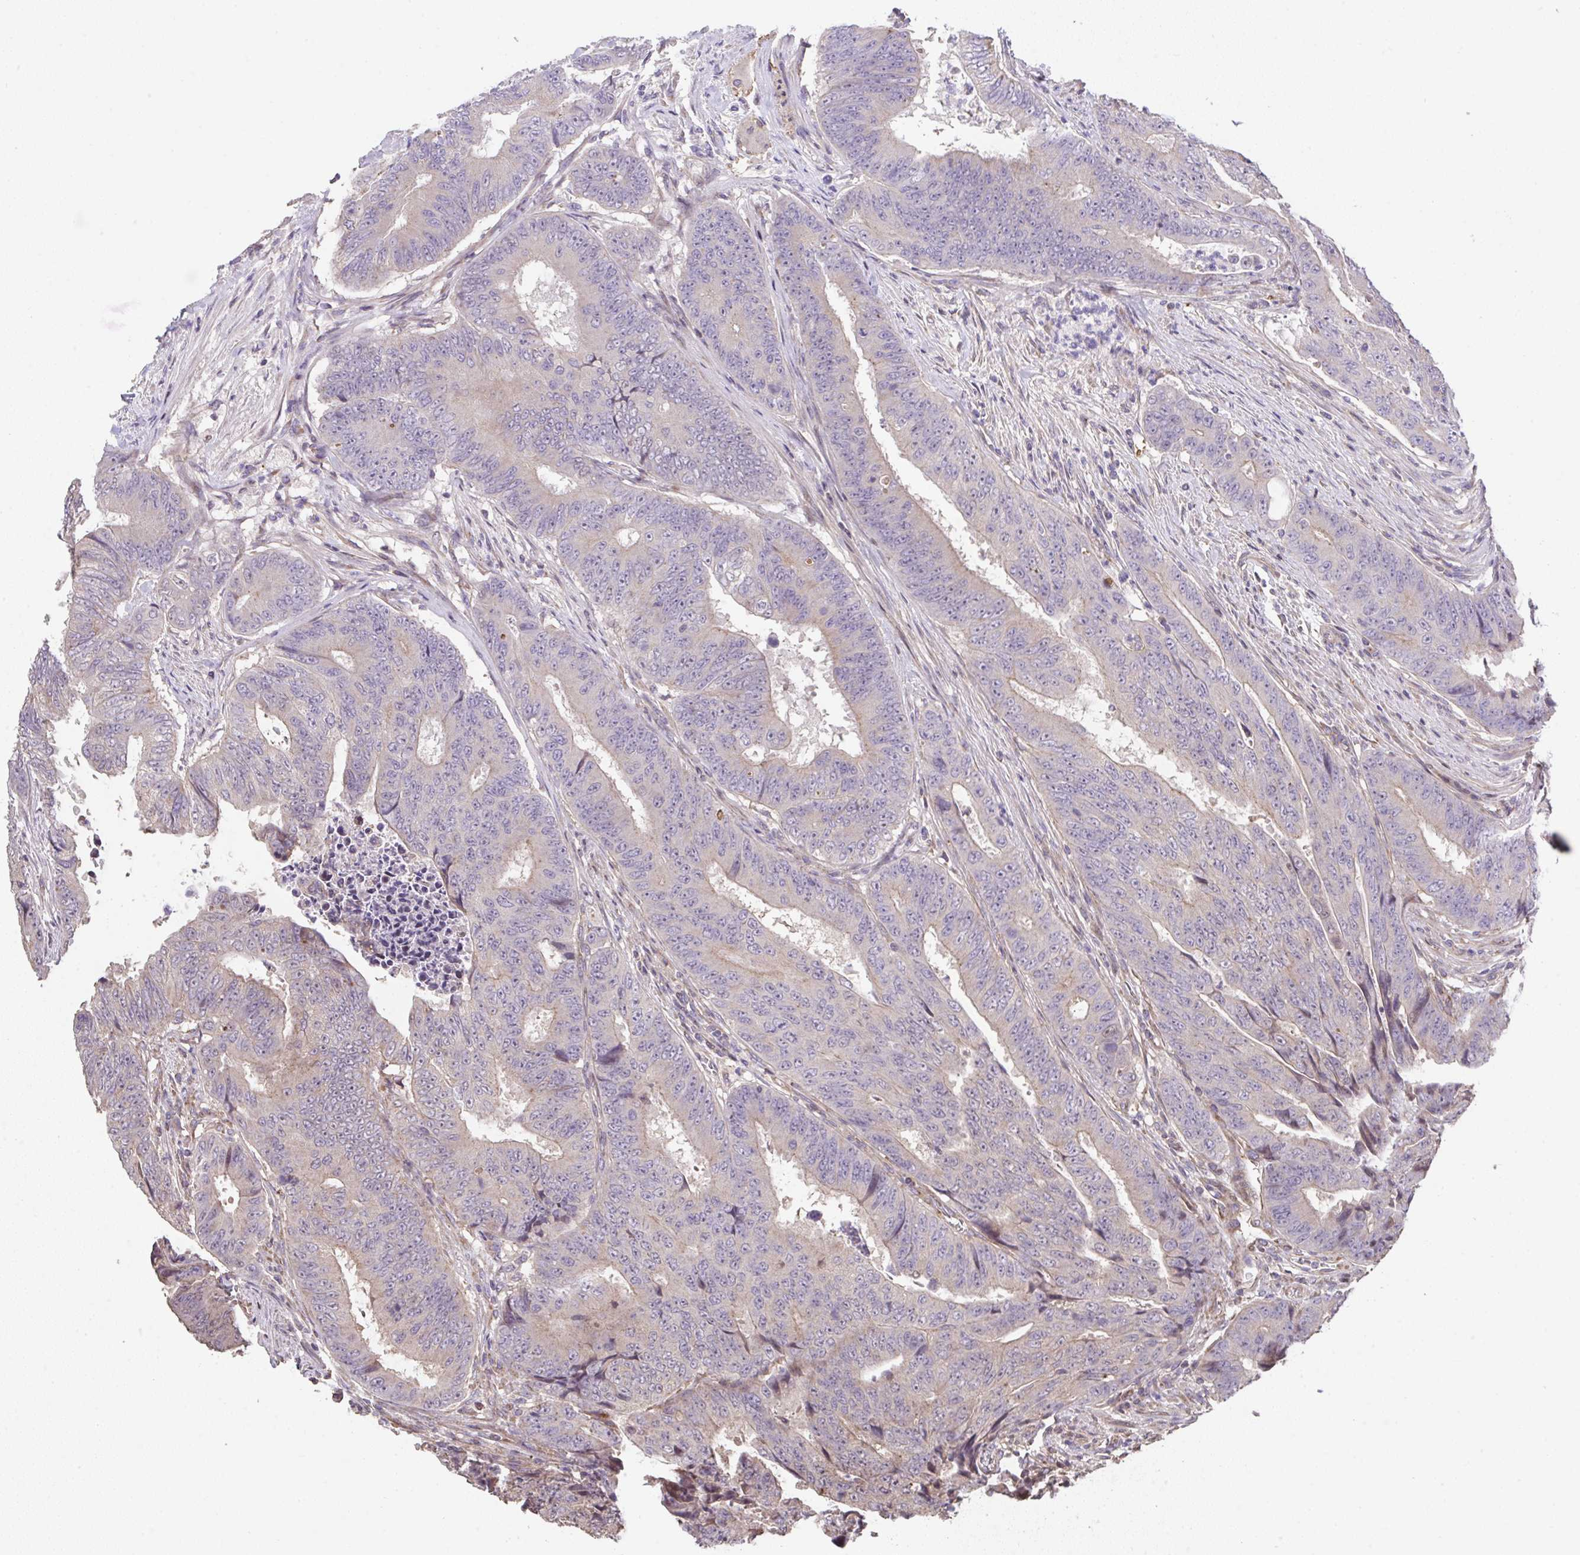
{"staining": {"intensity": "negative", "quantity": "none", "location": "none"}, "tissue": "colorectal cancer", "cell_type": "Tumor cells", "image_type": "cancer", "snomed": [{"axis": "morphology", "description": "Adenocarcinoma, NOS"}, {"axis": "topography", "description": "Colon"}], "caption": "Colorectal adenocarcinoma was stained to show a protein in brown. There is no significant staining in tumor cells. Nuclei are stained in blue.", "gene": "RUNDC3B", "patient": {"sex": "female", "age": 48}}